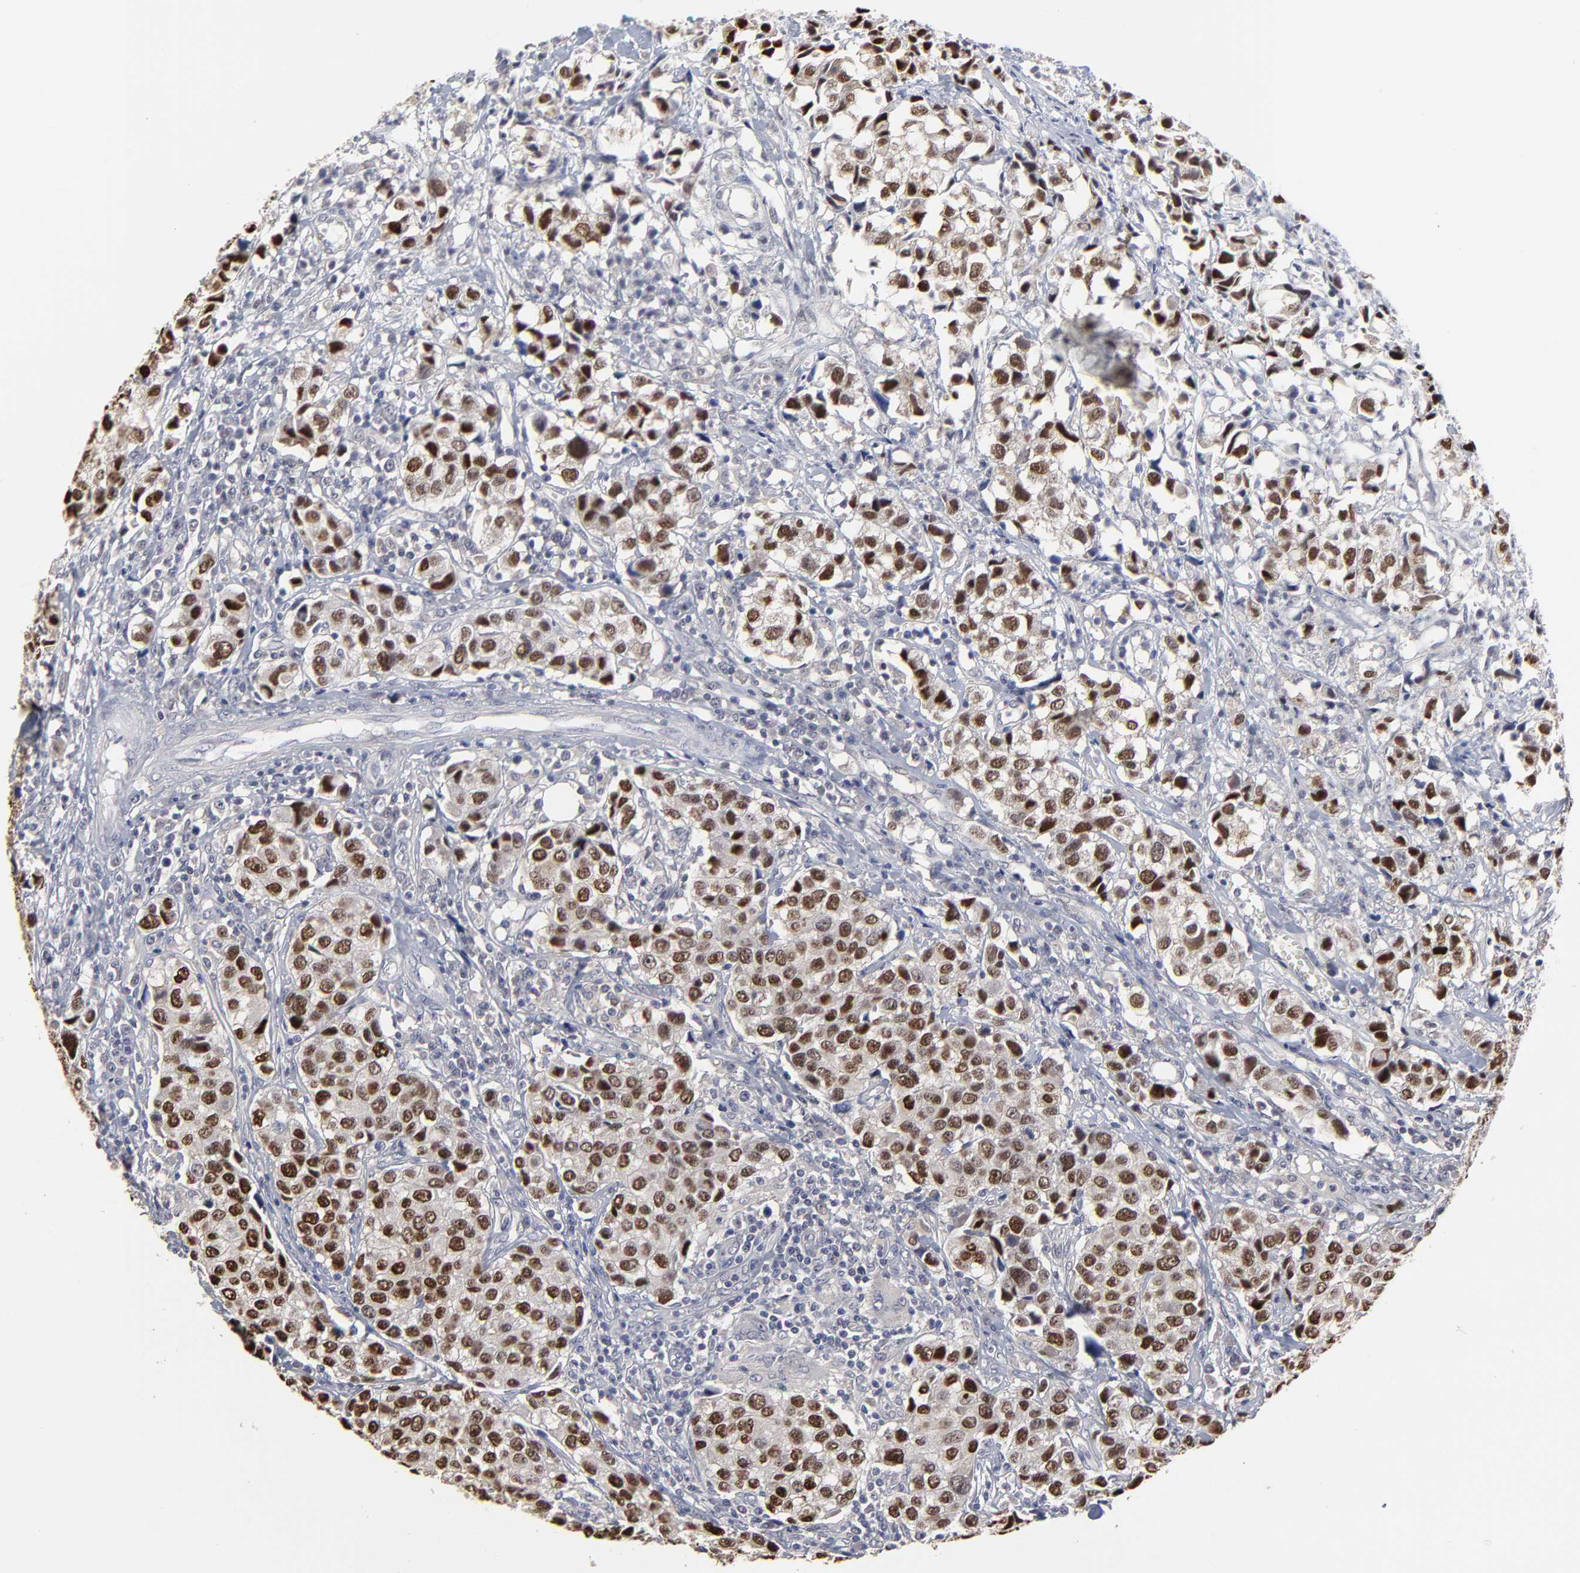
{"staining": {"intensity": "strong", "quantity": ">75%", "location": "nuclear"}, "tissue": "urothelial cancer", "cell_type": "Tumor cells", "image_type": "cancer", "snomed": [{"axis": "morphology", "description": "Urothelial carcinoma, High grade"}, {"axis": "topography", "description": "Urinary bladder"}], "caption": "Immunohistochemical staining of high-grade urothelial carcinoma shows high levels of strong nuclear positivity in about >75% of tumor cells. The staining was performed using DAB to visualize the protein expression in brown, while the nuclei were stained in blue with hematoxylin (Magnification: 20x).", "gene": "MAGEA10", "patient": {"sex": "female", "age": 75}}